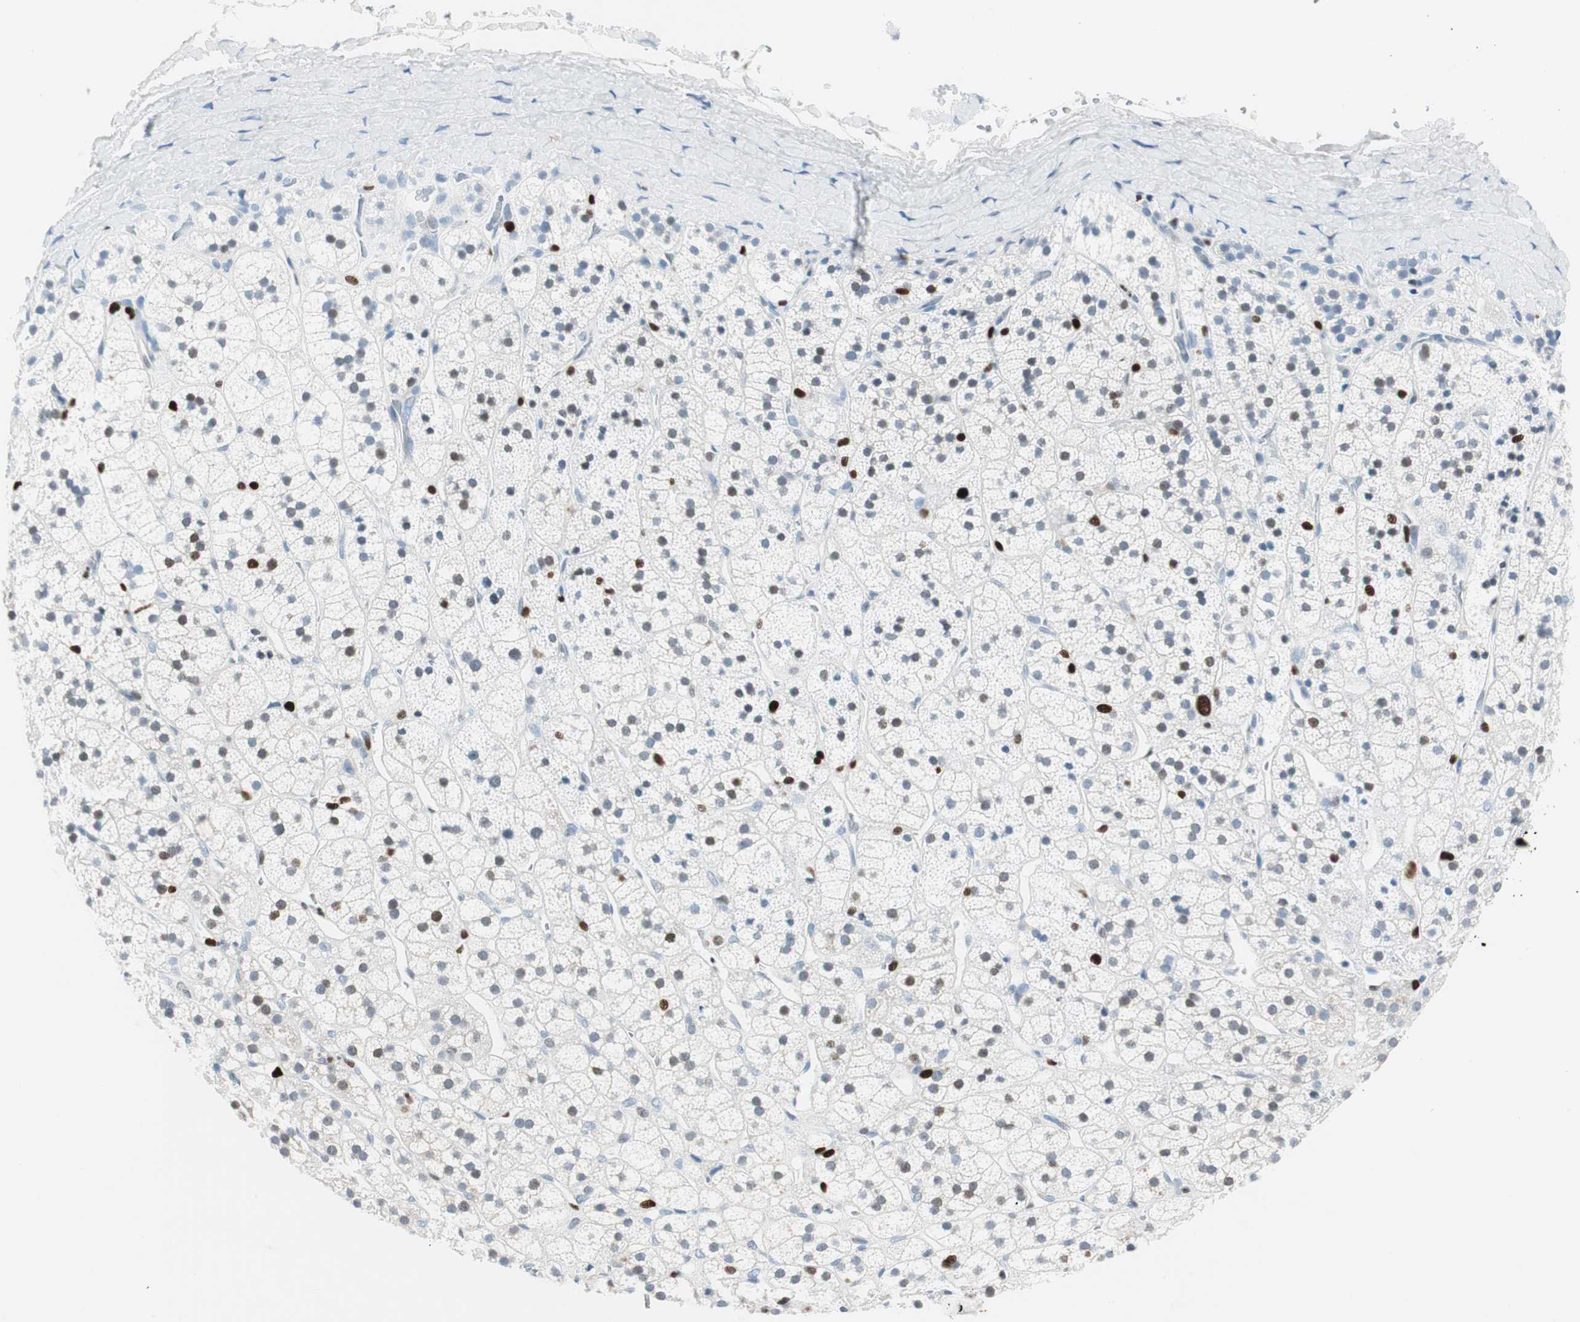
{"staining": {"intensity": "strong", "quantity": "<25%", "location": "nuclear"}, "tissue": "adrenal gland", "cell_type": "Glandular cells", "image_type": "normal", "snomed": [{"axis": "morphology", "description": "Normal tissue, NOS"}, {"axis": "topography", "description": "Adrenal gland"}], "caption": "Protein expression analysis of normal human adrenal gland reveals strong nuclear expression in about <25% of glandular cells.", "gene": "EZH2", "patient": {"sex": "male", "age": 56}}